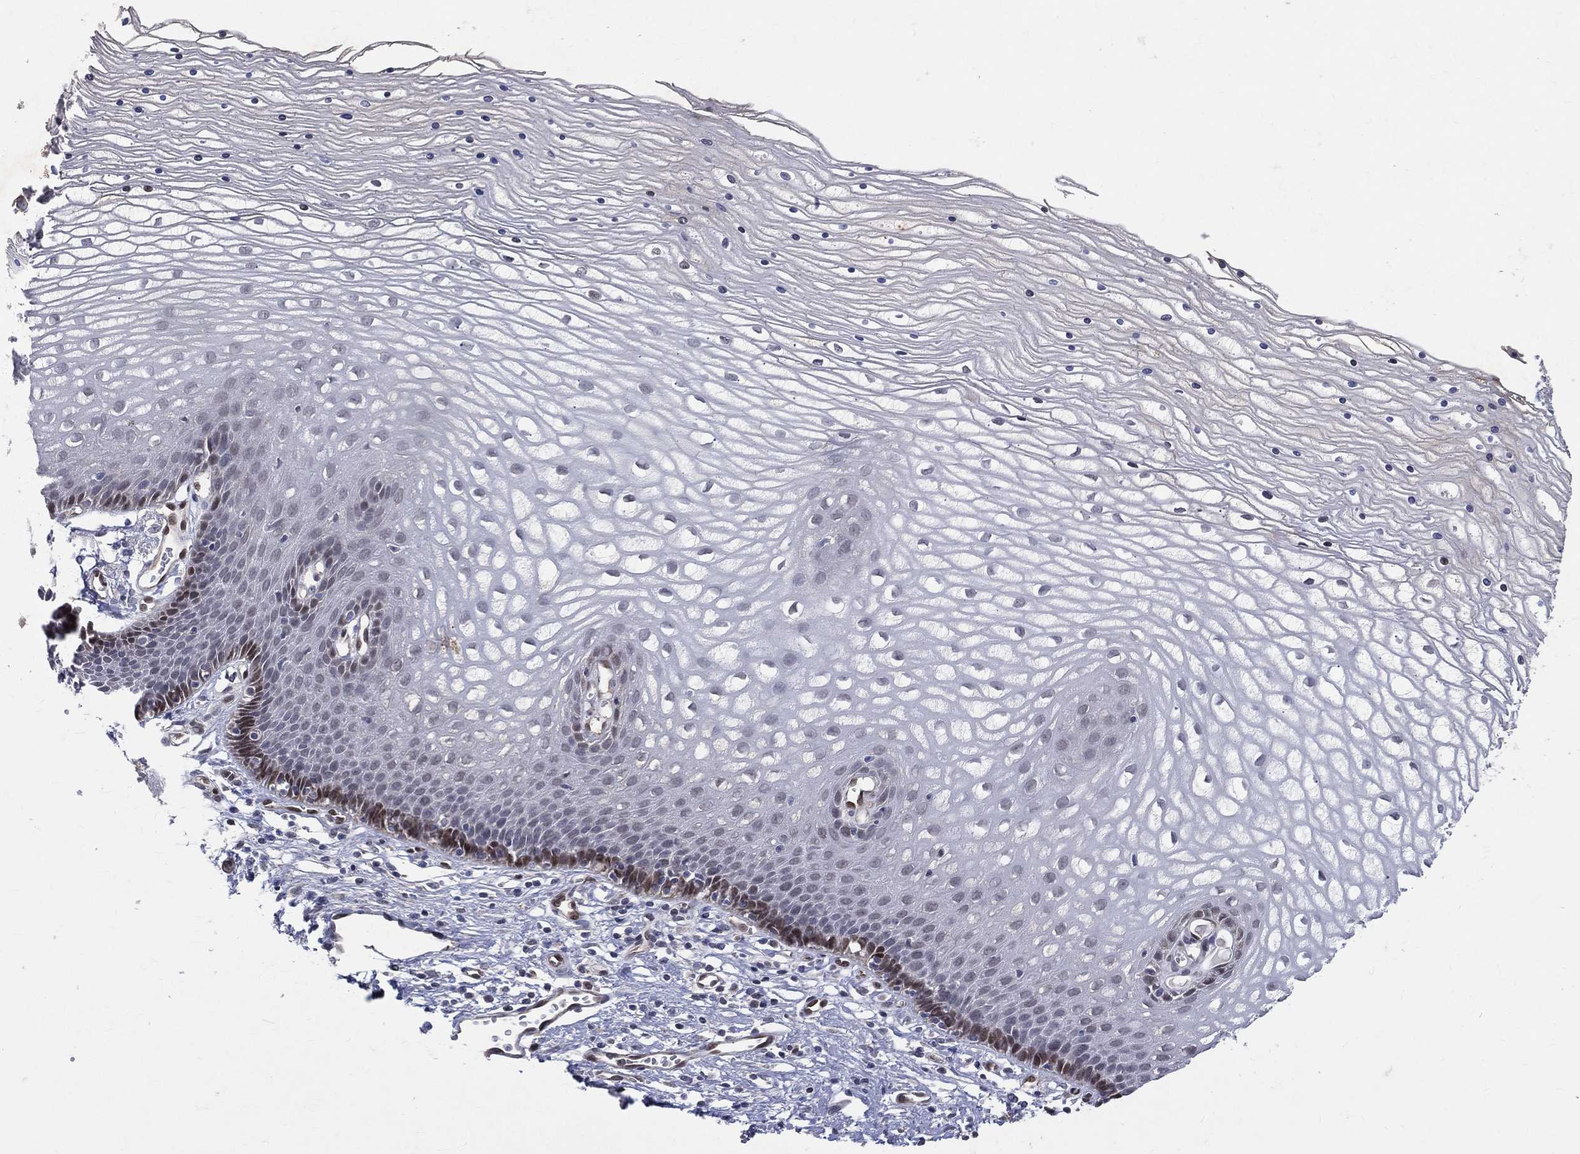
{"staining": {"intensity": "moderate", "quantity": "<25%", "location": "cytoplasmic/membranous"}, "tissue": "cervix", "cell_type": "Glandular cells", "image_type": "normal", "snomed": [{"axis": "morphology", "description": "Normal tissue, NOS"}, {"axis": "topography", "description": "Cervix"}], "caption": "Unremarkable cervix was stained to show a protein in brown. There is low levels of moderate cytoplasmic/membranous staining in approximately <25% of glandular cells.", "gene": "GMPR2", "patient": {"sex": "female", "age": 35}}